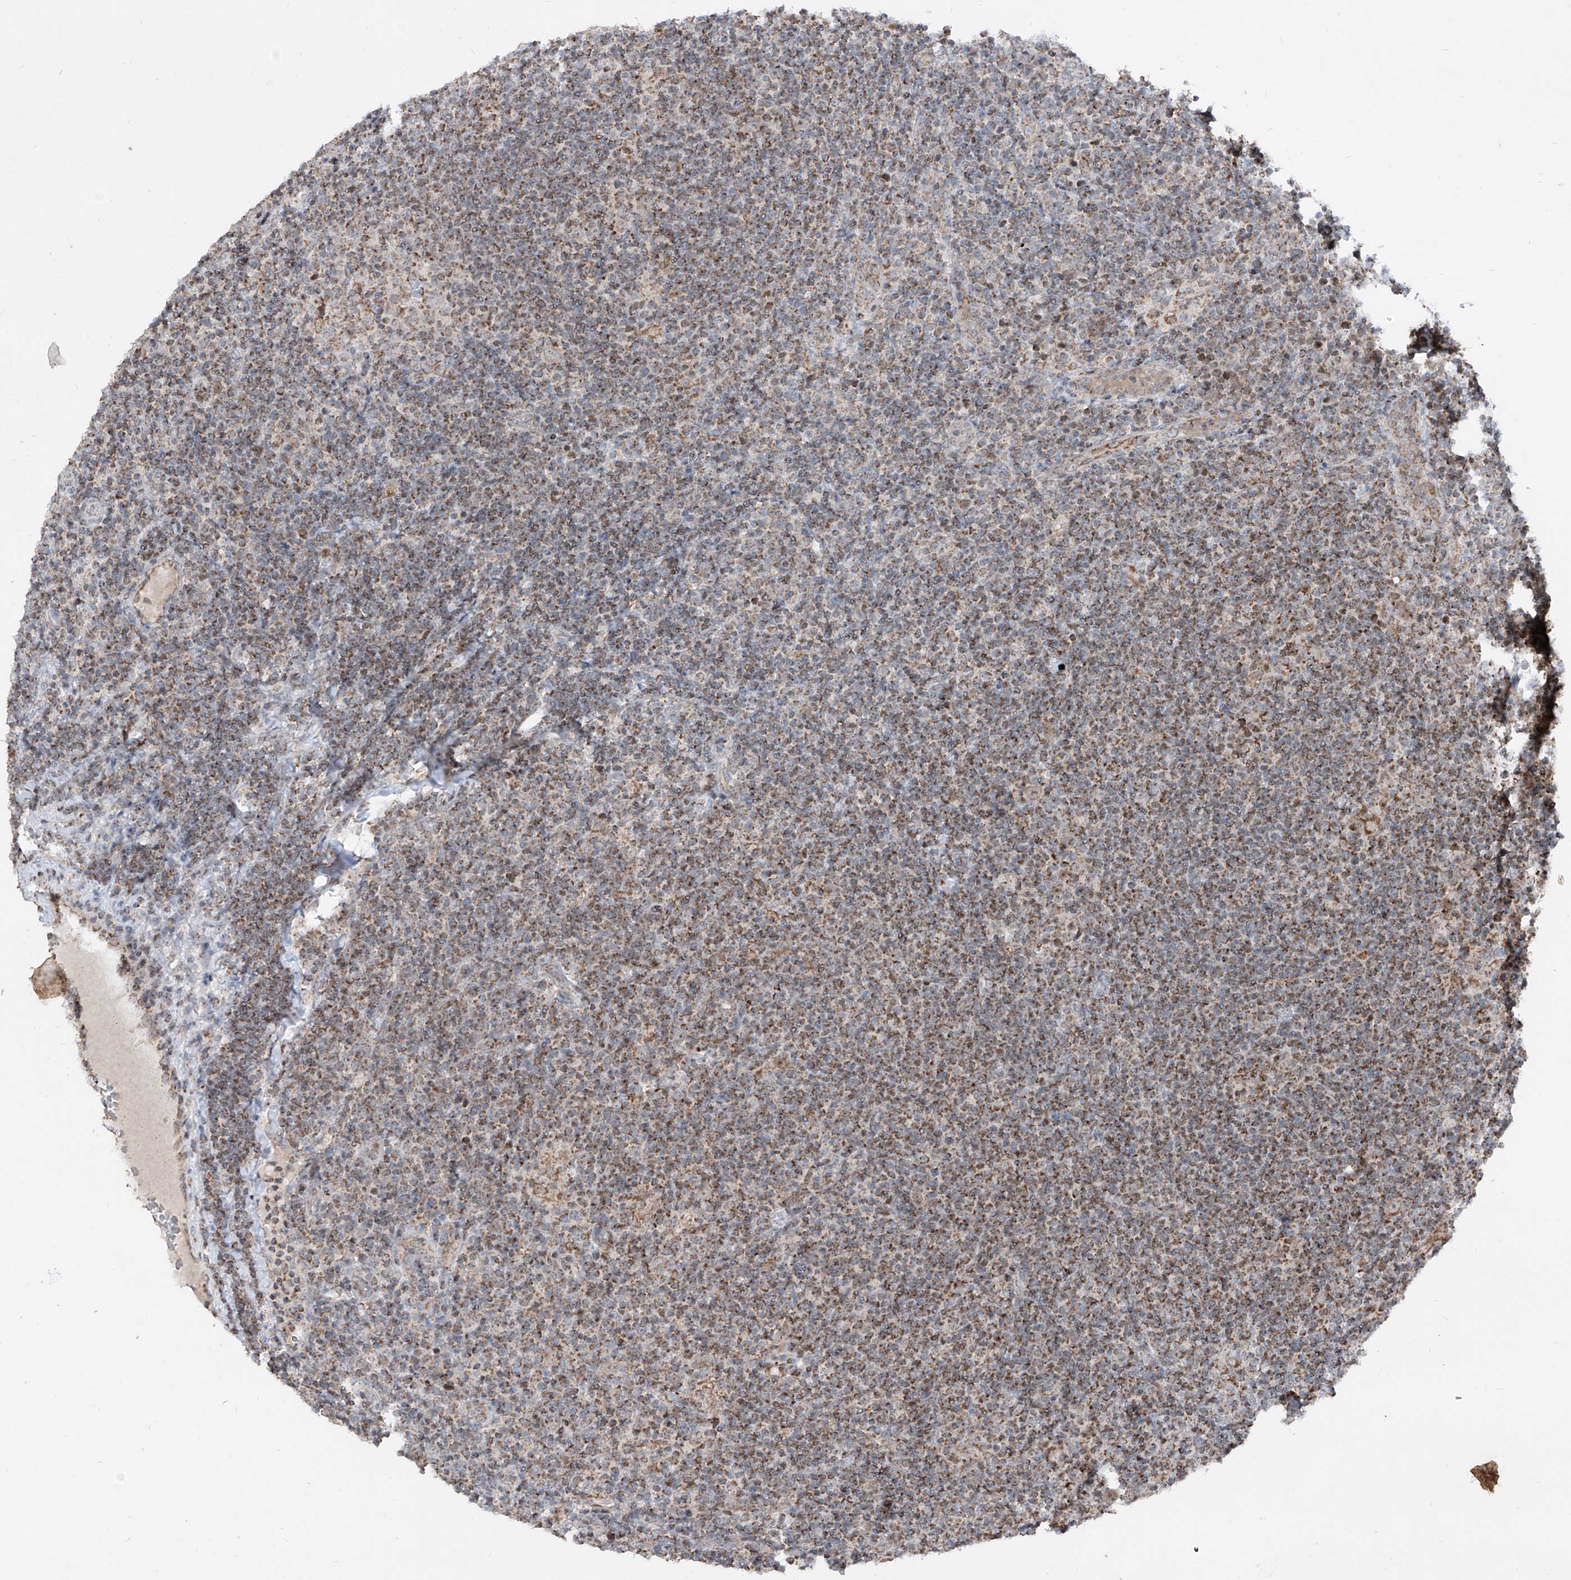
{"staining": {"intensity": "weak", "quantity": "<25%", "location": "cytoplasmic/membranous"}, "tissue": "lymphoma", "cell_type": "Tumor cells", "image_type": "cancer", "snomed": [{"axis": "morphology", "description": "Hodgkin's disease, NOS"}, {"axis": "topography", "description": "Lymph node"}], "caption": "Image shows no significant protein staining in tumor cells of Hodgkin's disease.", "gene": "NDUFB3", "patient": {"sex": "female", "age": 57}}